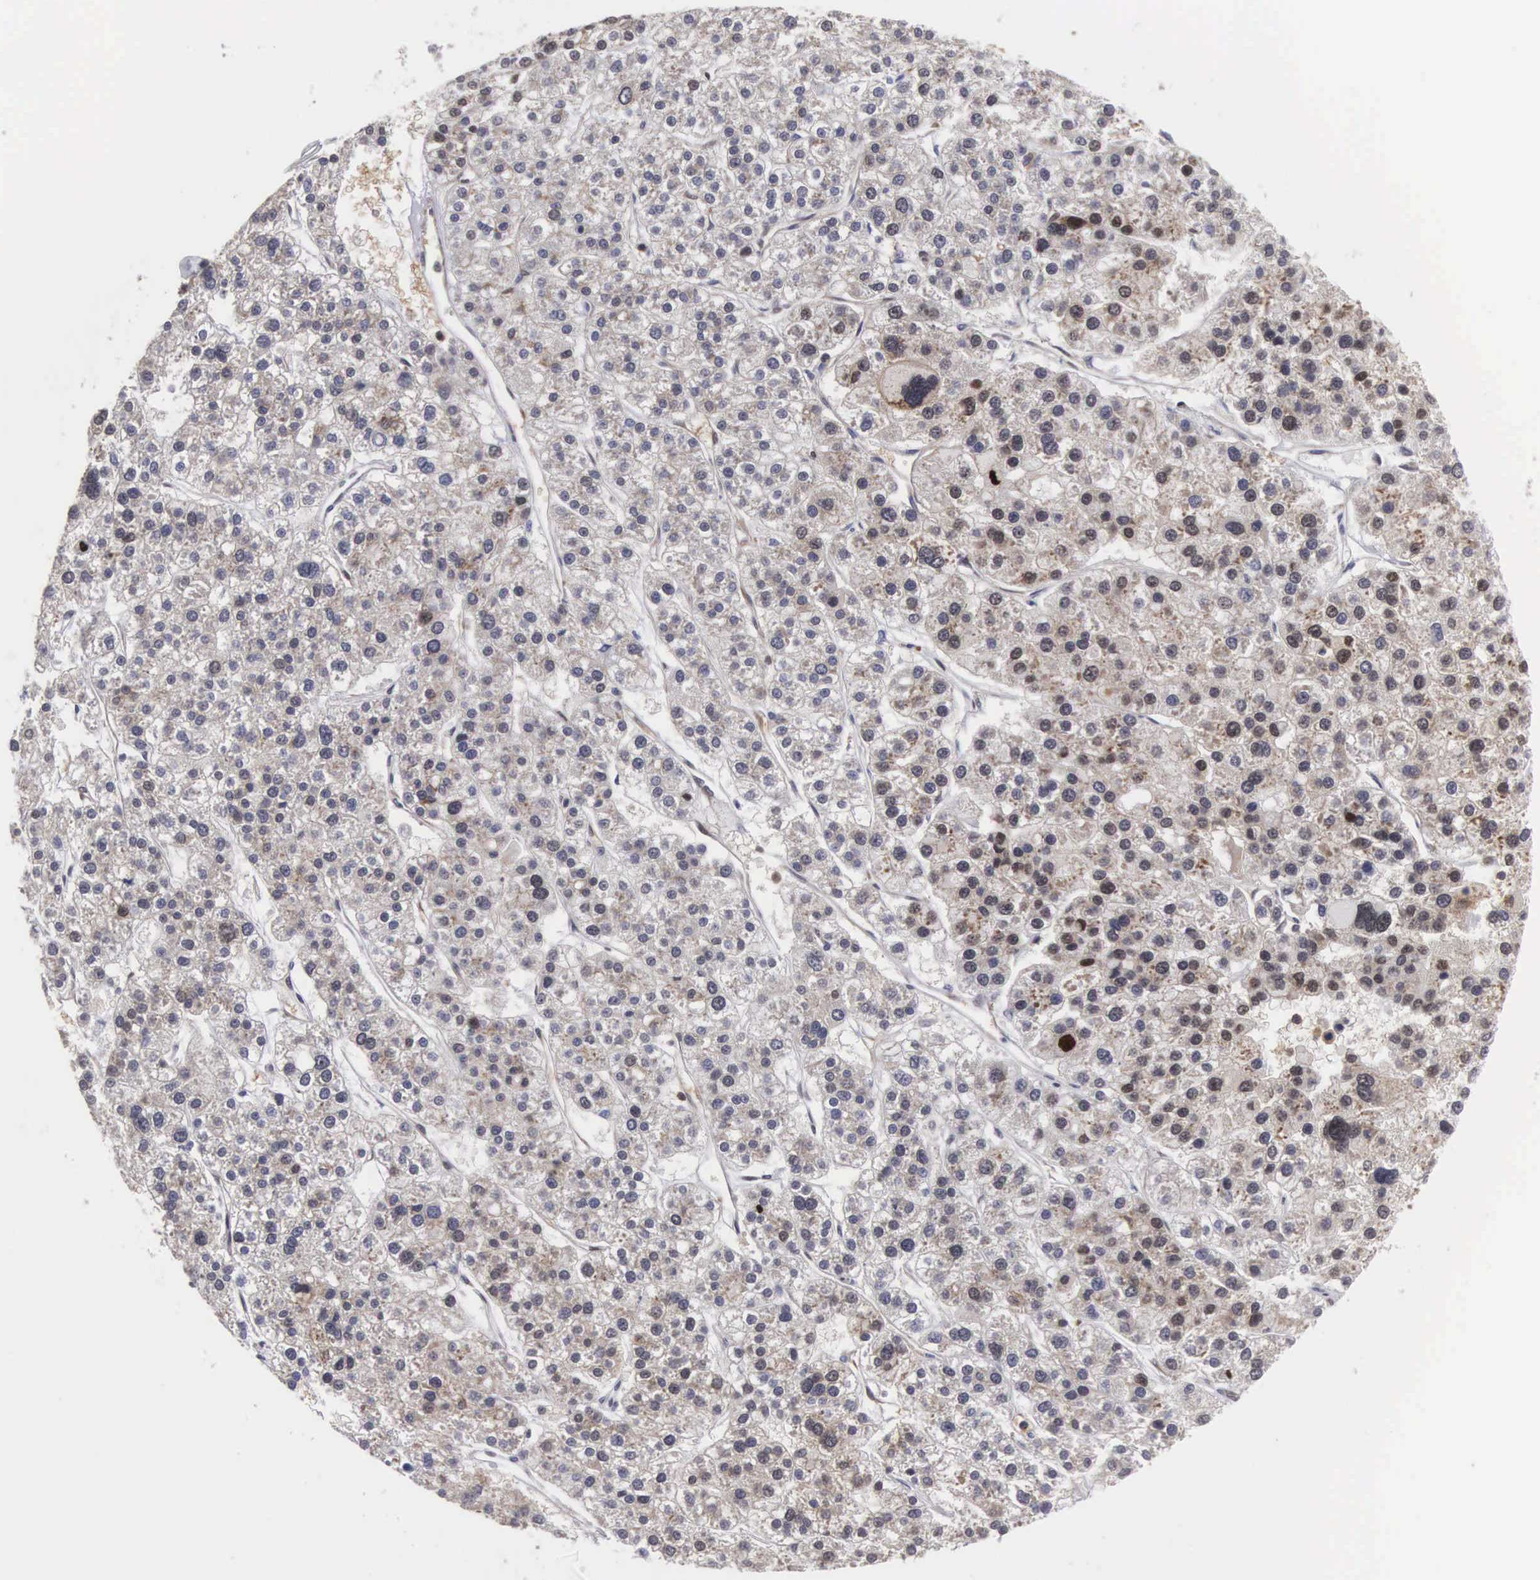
{"staining": {"intensity": "moderate", "quantity": ">75%", "location": "cytoplasmic/membranous"}, "tissue": "liver cancer", "cell_type": "Tumor cells", "image_type": "cancer", "snomed": [{"axis": "morphology", "description": "Carcinoma, Hepatocellular, NOS"}, {"axis": "topography", "description": "Liver"}], "caption": "This photomicrograph demonstrates liver hepatocellular carcinoma stained with immunohistochemistry (IHC) to label a protein in brown. The cytoplasmic/membranous of tumor cells show moderate positivity for the protein. Nuclei are counter-stained blue.", "gene": "ADSL", "patient": {"sex": "female", "age": 85}}